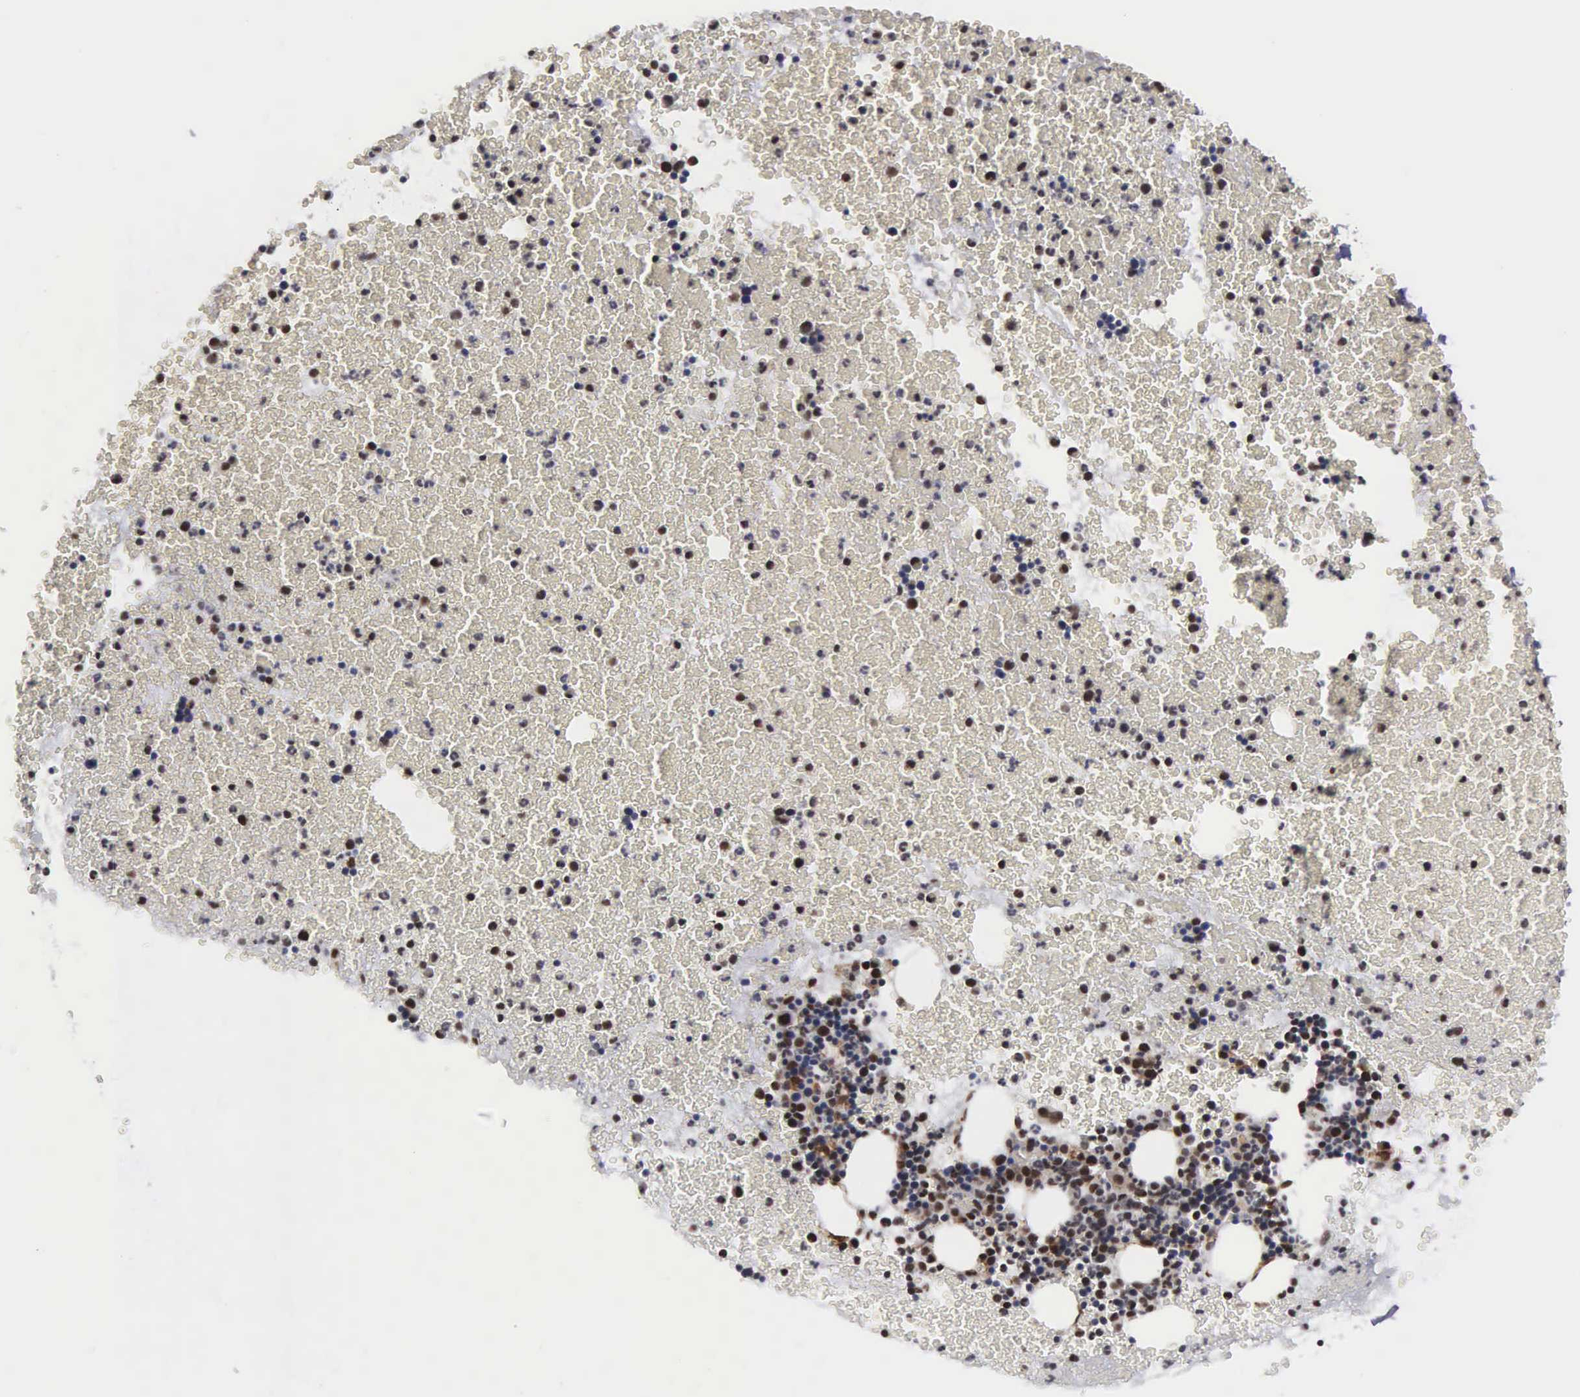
{"staining": {"intensity": "strong", "quantity": ">75%", "location": "nuclear"}, "tissue": "bone marrow", "cell_type": "Hematopoietic cells", "image_type": "normal", "snomed": [{"axis": "morphology", "description": "Normal tissue, NOS"}, {"axis": "topography", "description": "Bone marrow"}], "caption": "Benign bone marrow reveals strong nuclear staining in approximately >75% of hematopoietic cells.", "gene": "GTF2A1", "patient": {"sex": "female", "age": 53}}